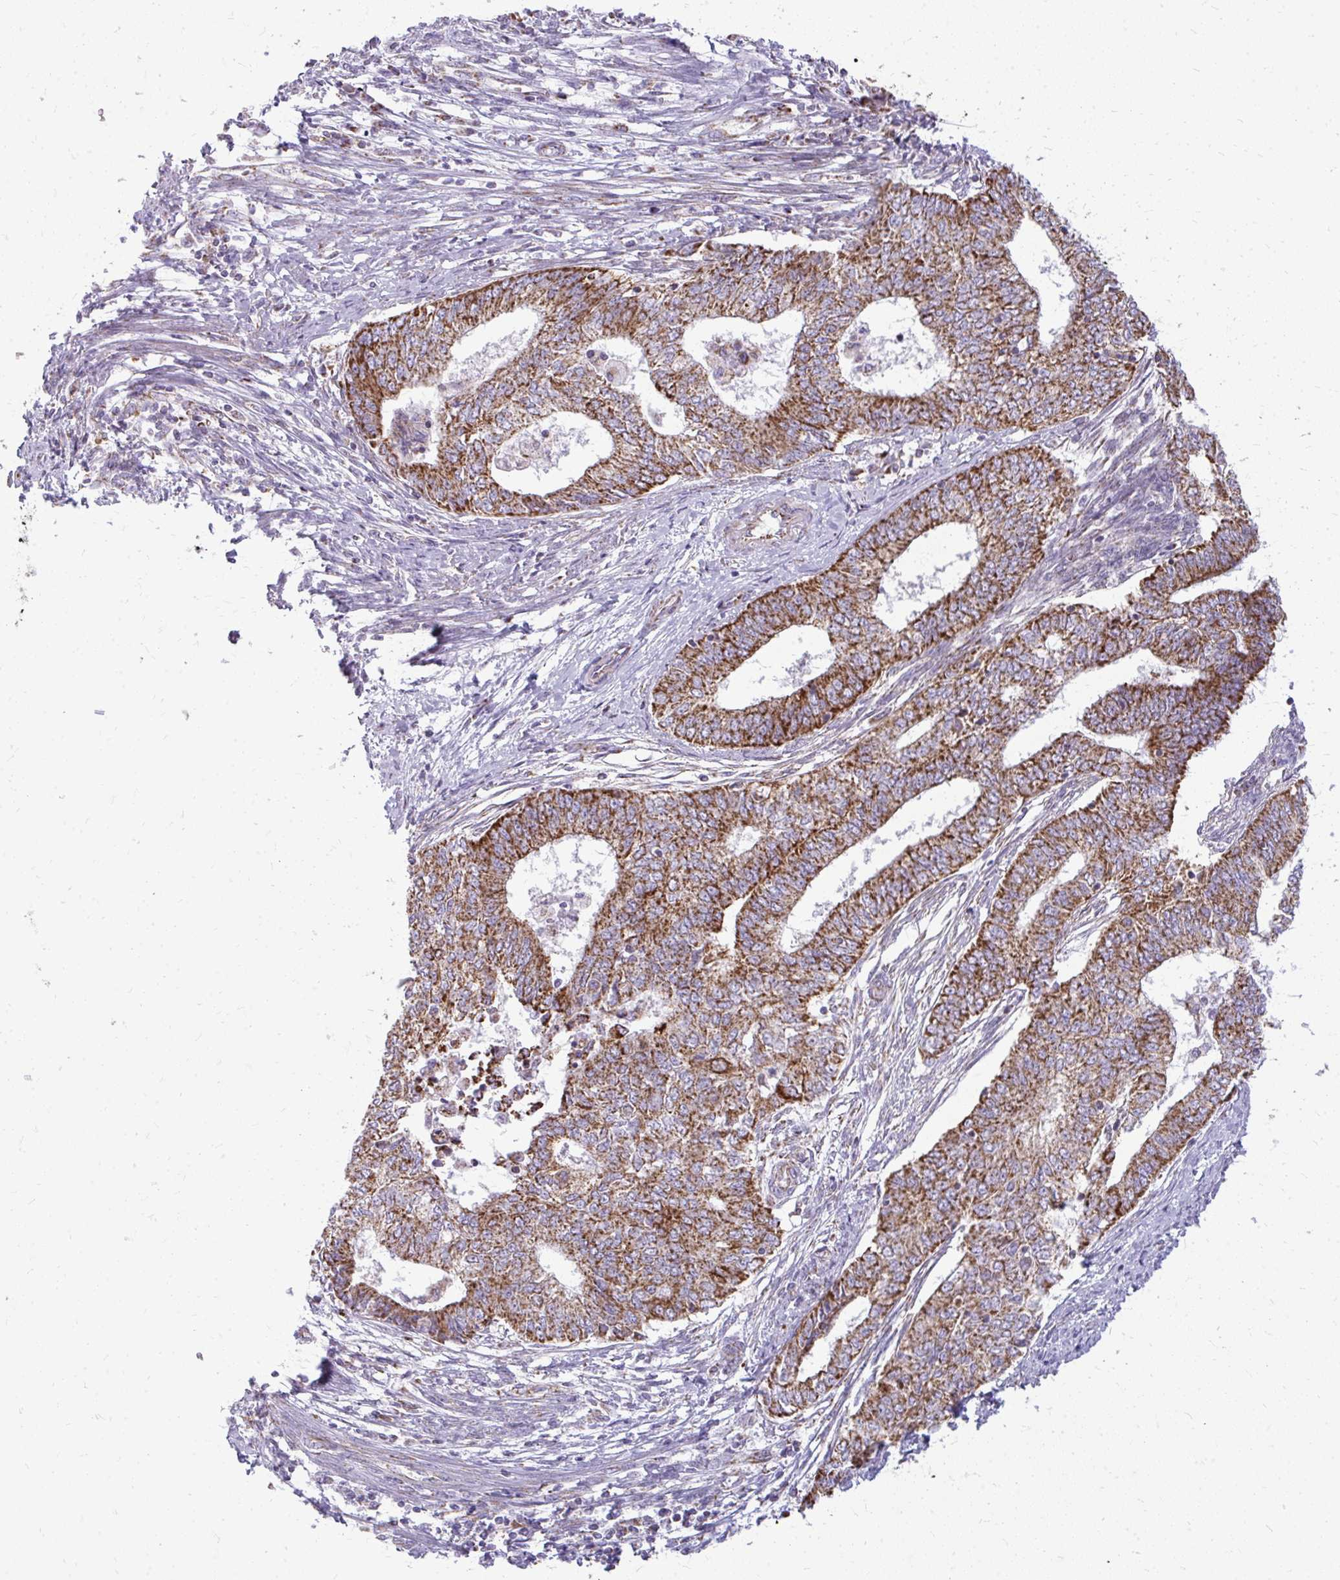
{"staining": {"intensity": "strong", "quantity": ">75%", "location": "cytoplasmic/membranous"}, "tissue": "endometrial cancer", "cell_type": "Tumor cells", "image_type": "cancer", "snomed": [{"axis": "morphology", "description": "Adenocarcinoma, NOS"}, {"axis": "topography", "description": "Endometrium"}], "caption": "A histopathology image showing strong cytoplasmic/membranous expression in approximately >75% of tumor cells in endometrial cancer, as visualized by brown immunohistochemical staining.", "gene": "IFIT1", "patient": {"sex": "female", "age": 62}}